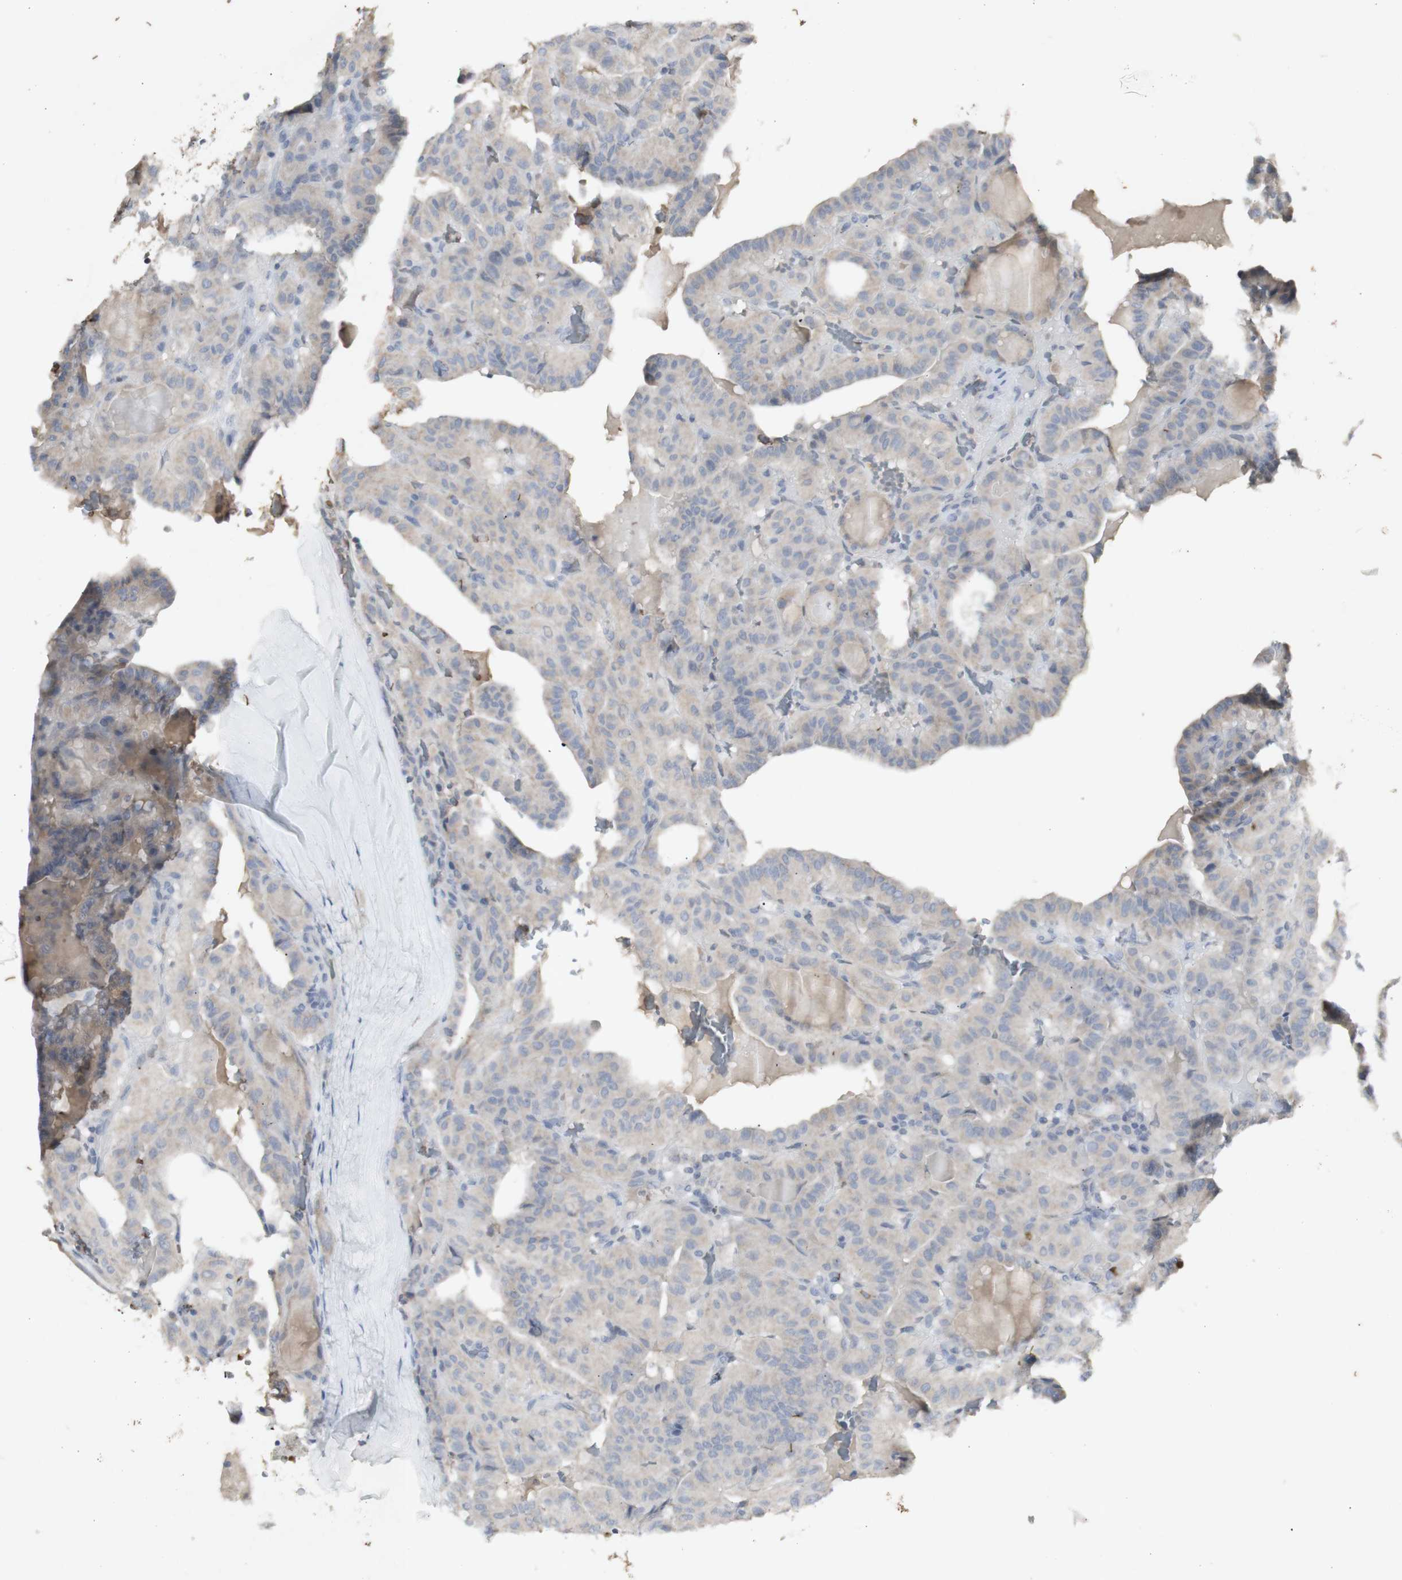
{"staining": {"intensity": "weak", "quantity": ">75%", "location": "cytoplasmic/membranous"}, "tissue": "head and neck cancer", "cell_type": "Tumor cells", "image_type": "cancer", "snomed": [{"axis": "morphology", "description": "Squamous cell carcinoma, NOS"}, {"axis": "topography", "description": "Oral tissue"}, {"axis": "topography", "description": "Head-Neck"}], "caption": "This is a histology image of immunohistochemistry staining of head and neck cancer (squamous cell carcinoma), which shows weak positivity in the cytoplasmic/membranous of tumor cells.", "gene": "INS", "patient": {"sex": "female", "age": 50}}